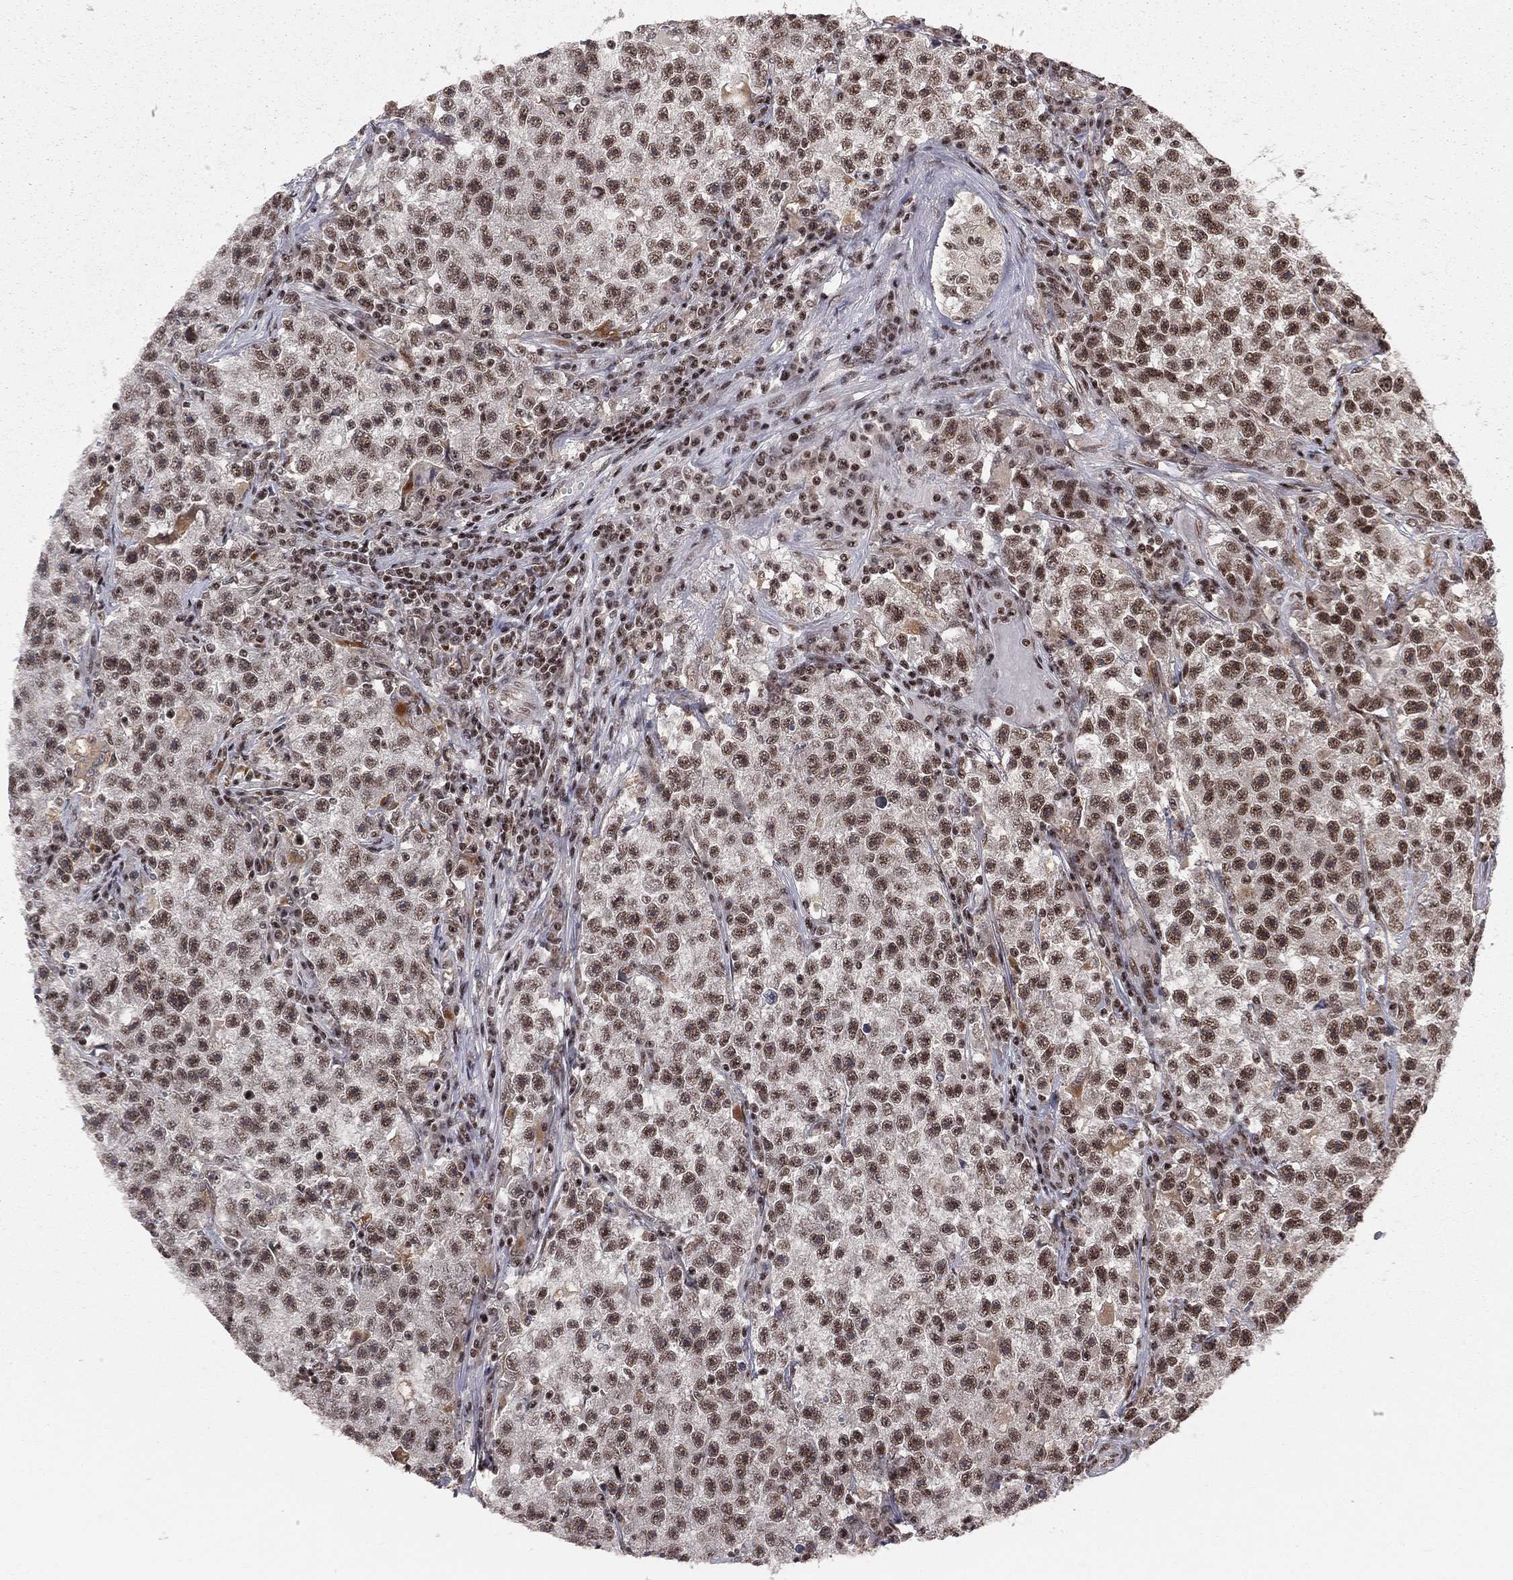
{"staining": {"intensity": "strong", "quantity": ">75%", "location": "nuclear"}, "tissue": "testis cancer", "cell_type": "Tumor cells", "image_type": "cancer", "snomed": [{"axis": "morphology", "description": "Seminoma, NOS"}, {"axis": "topography", "description": "Testis"}], "caption": "DAB immunohistochemical staining of human testis cancer demonstrates strong nuclear protein staining in approximately >75% of tumor cells.", "gene": "NFYB", "patient": {"sex": "male", "age": 22}}